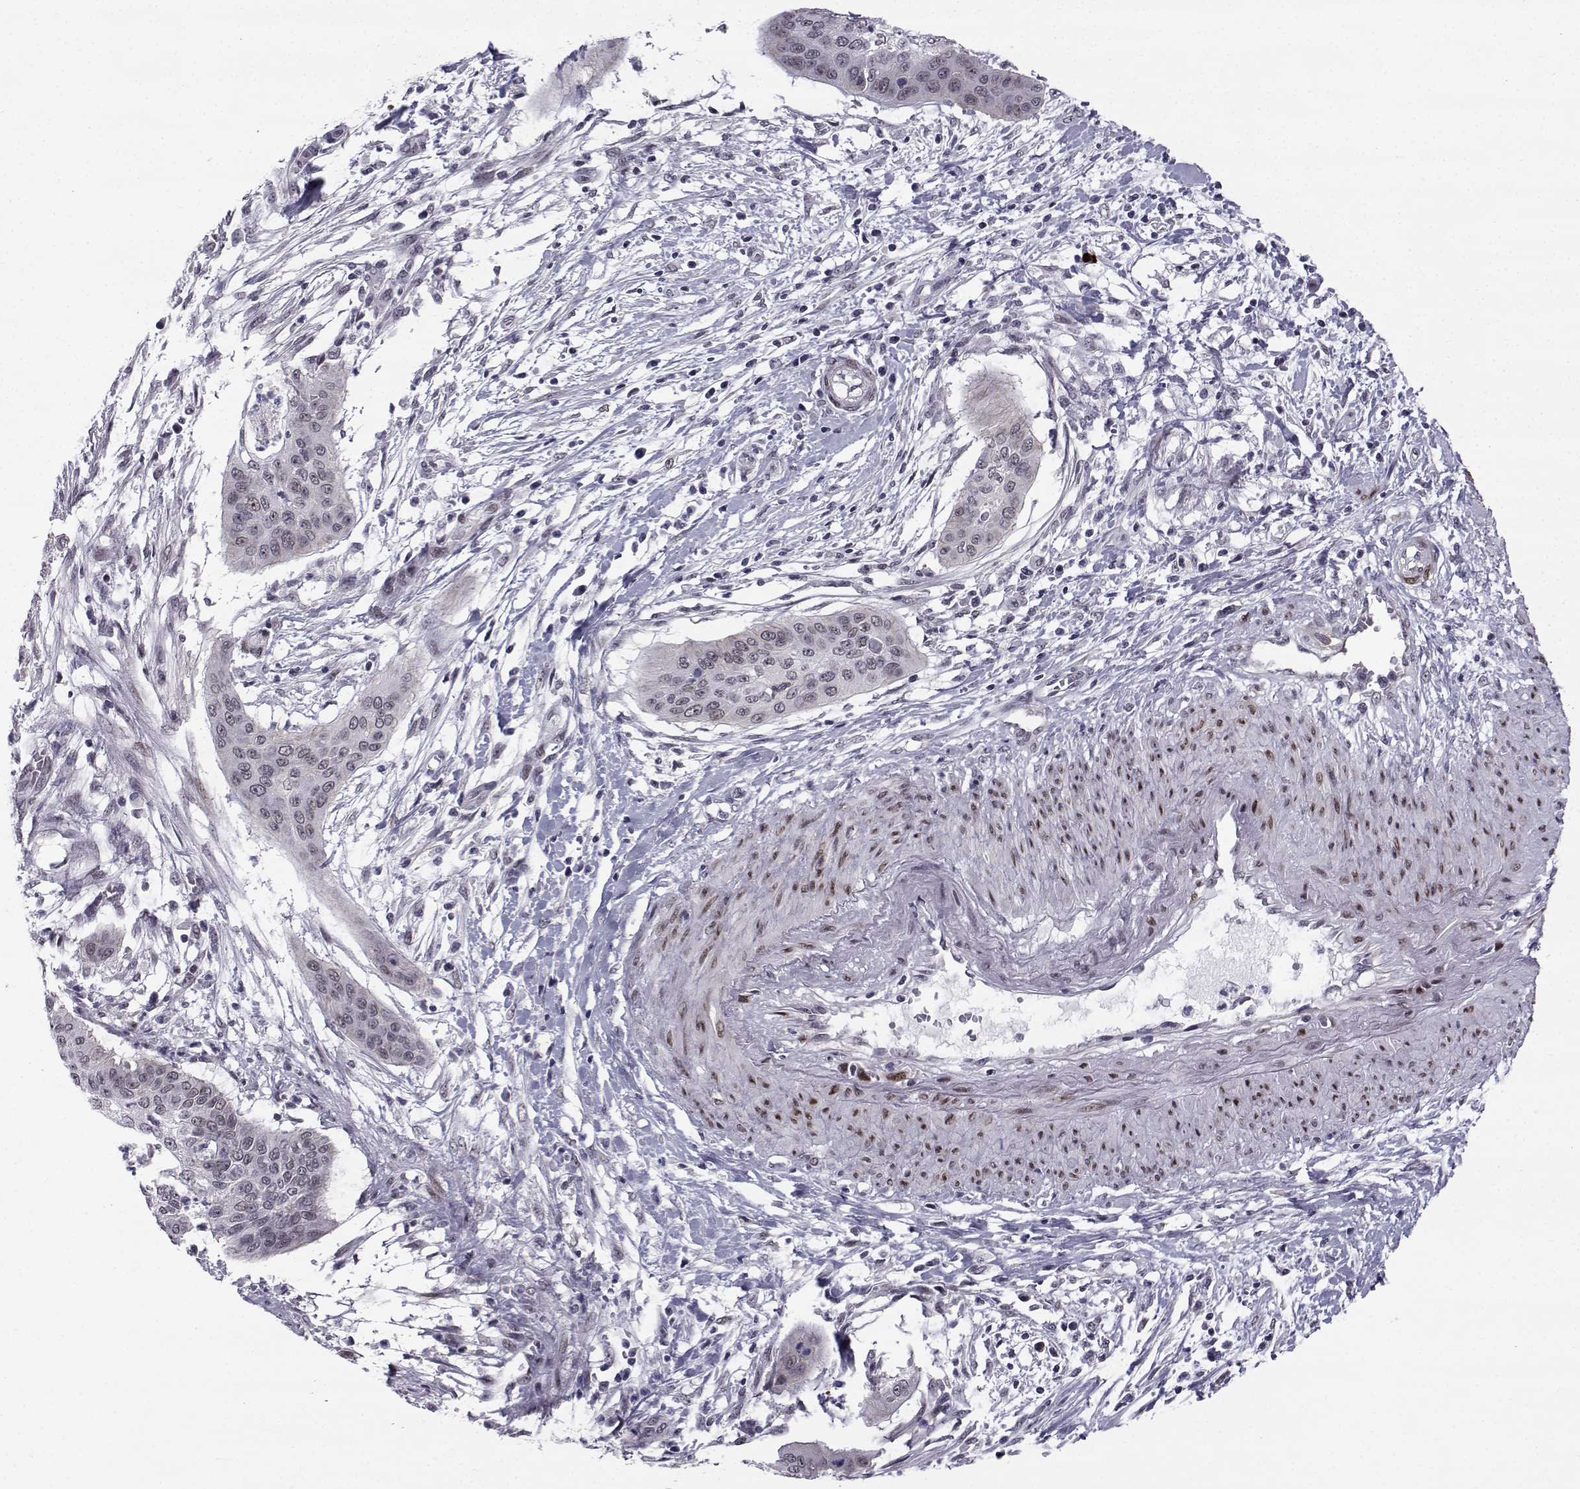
{"staining": {"intensity": "weak", "quantity": "<25%", "location": "nuclear"}, "tissue": "cervical cancer", "cell_type": "Tumor cells", "image_type": "cancer", "snomed": [{"axis": "morphology", "description": "Squamous cell carcinoma, NOS"}, {"axis": "topography", "description": "Cervix"}], "caption": "High magnification brightfield microscopy of cervical cancer stained with DAB (brown) and counterstained with hematoxylin (blue): tumor cells show no significant positivity.", "gene": "RBM24", "patient": {"sex": "female", "age": 39}}